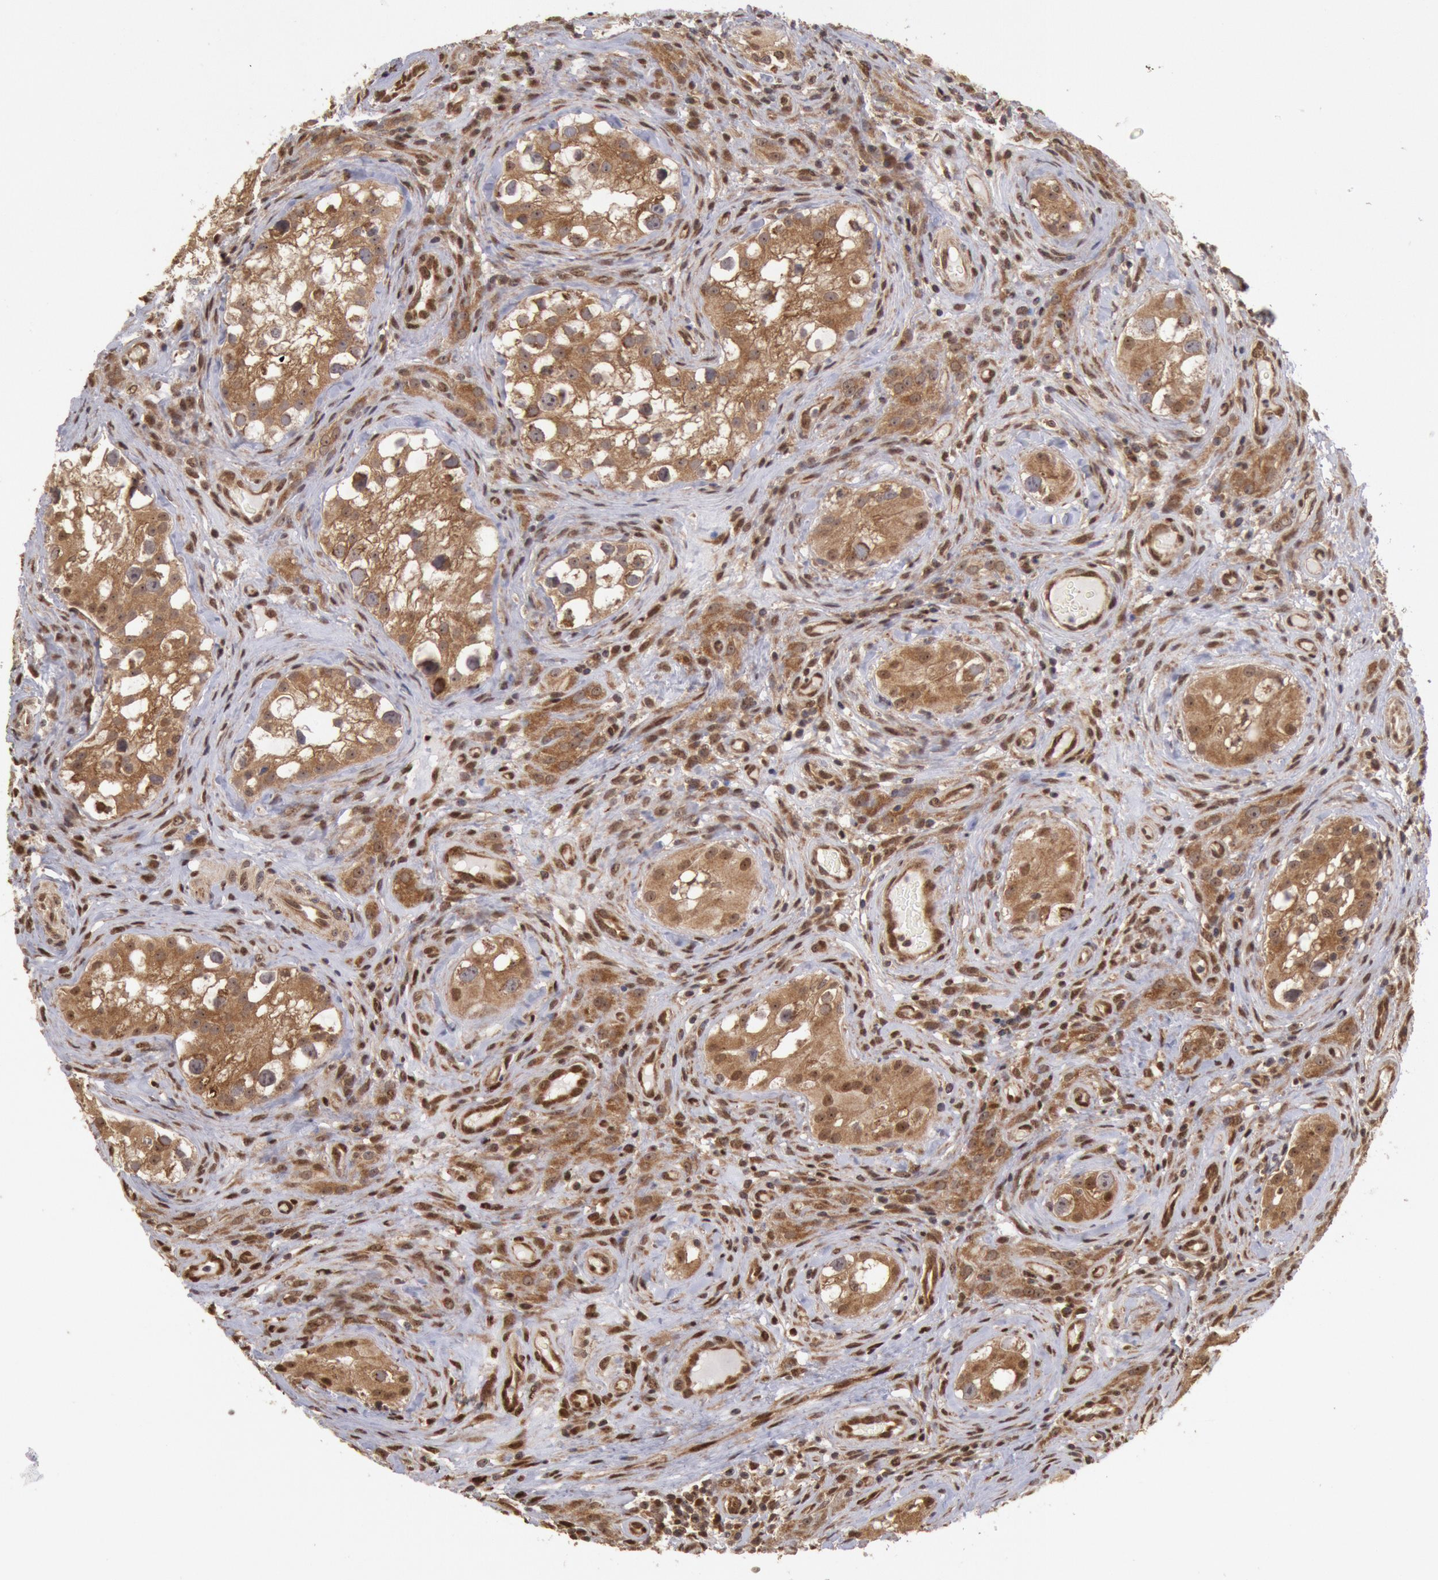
{"staining": {"intensity": "moderate", "quantity": ">75%", "location": "cytoplasmic/membranous"}, "tissue": "testis cancer", "cell_type": "Tumor cells", "image_type": "cancer", "snomed": [{"axis": "morphology", "description": "Carcinoma, Embryonal, NOS"}, {"axis": "topography", "description": "Testis"}], "caption": "A photomicrograph of testis embryonal carcinoma stained for a protein exhibits moderate cytoplasmic/membranous brown staining in tumor cells. The protein of interest is shown in brown color, while the nuclei are stained blue.", "gene": "STX17", "patient": {"sex": "male", "age": 31}}